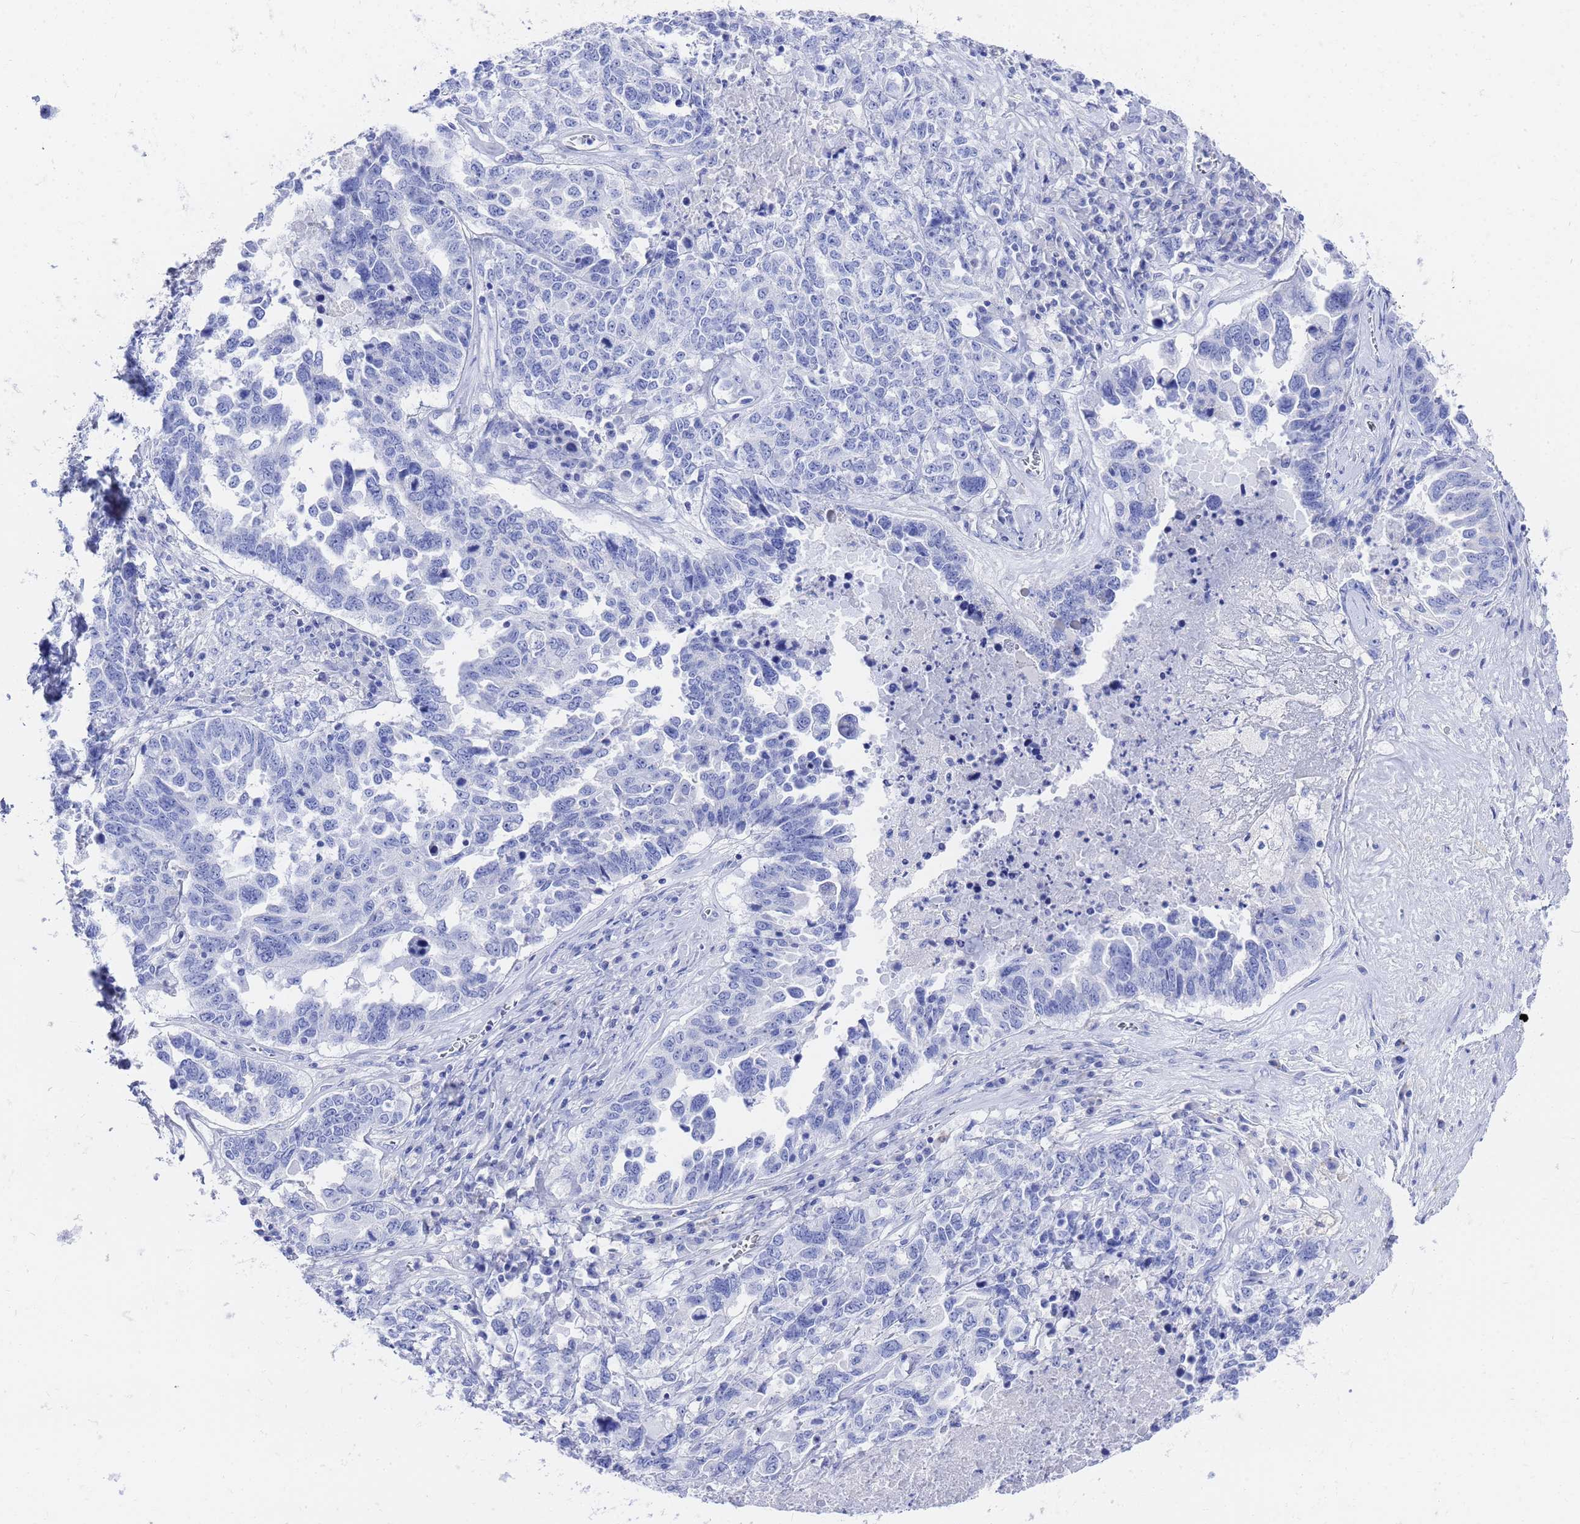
{"staining": {"intensity": "negative", "quantity": "none", "location": "none"}, "tissue": "ovarian cancer", "cell_type": "Tumor cells", "image_type": "cancer", "snomed": [{"axis": "morphology", "description": "Carcinoma, endometroid"}, {"axis": "topography", "description": "Ovary"}], "caption": "This micrograph is of ovarian cancer stained with IHC to label a protein in brown with the nuclei are counter-stained blue. There is no positivity in tumor cells.", "gene": "GGT1", "patient": {"sex": "female", "age": 62}}